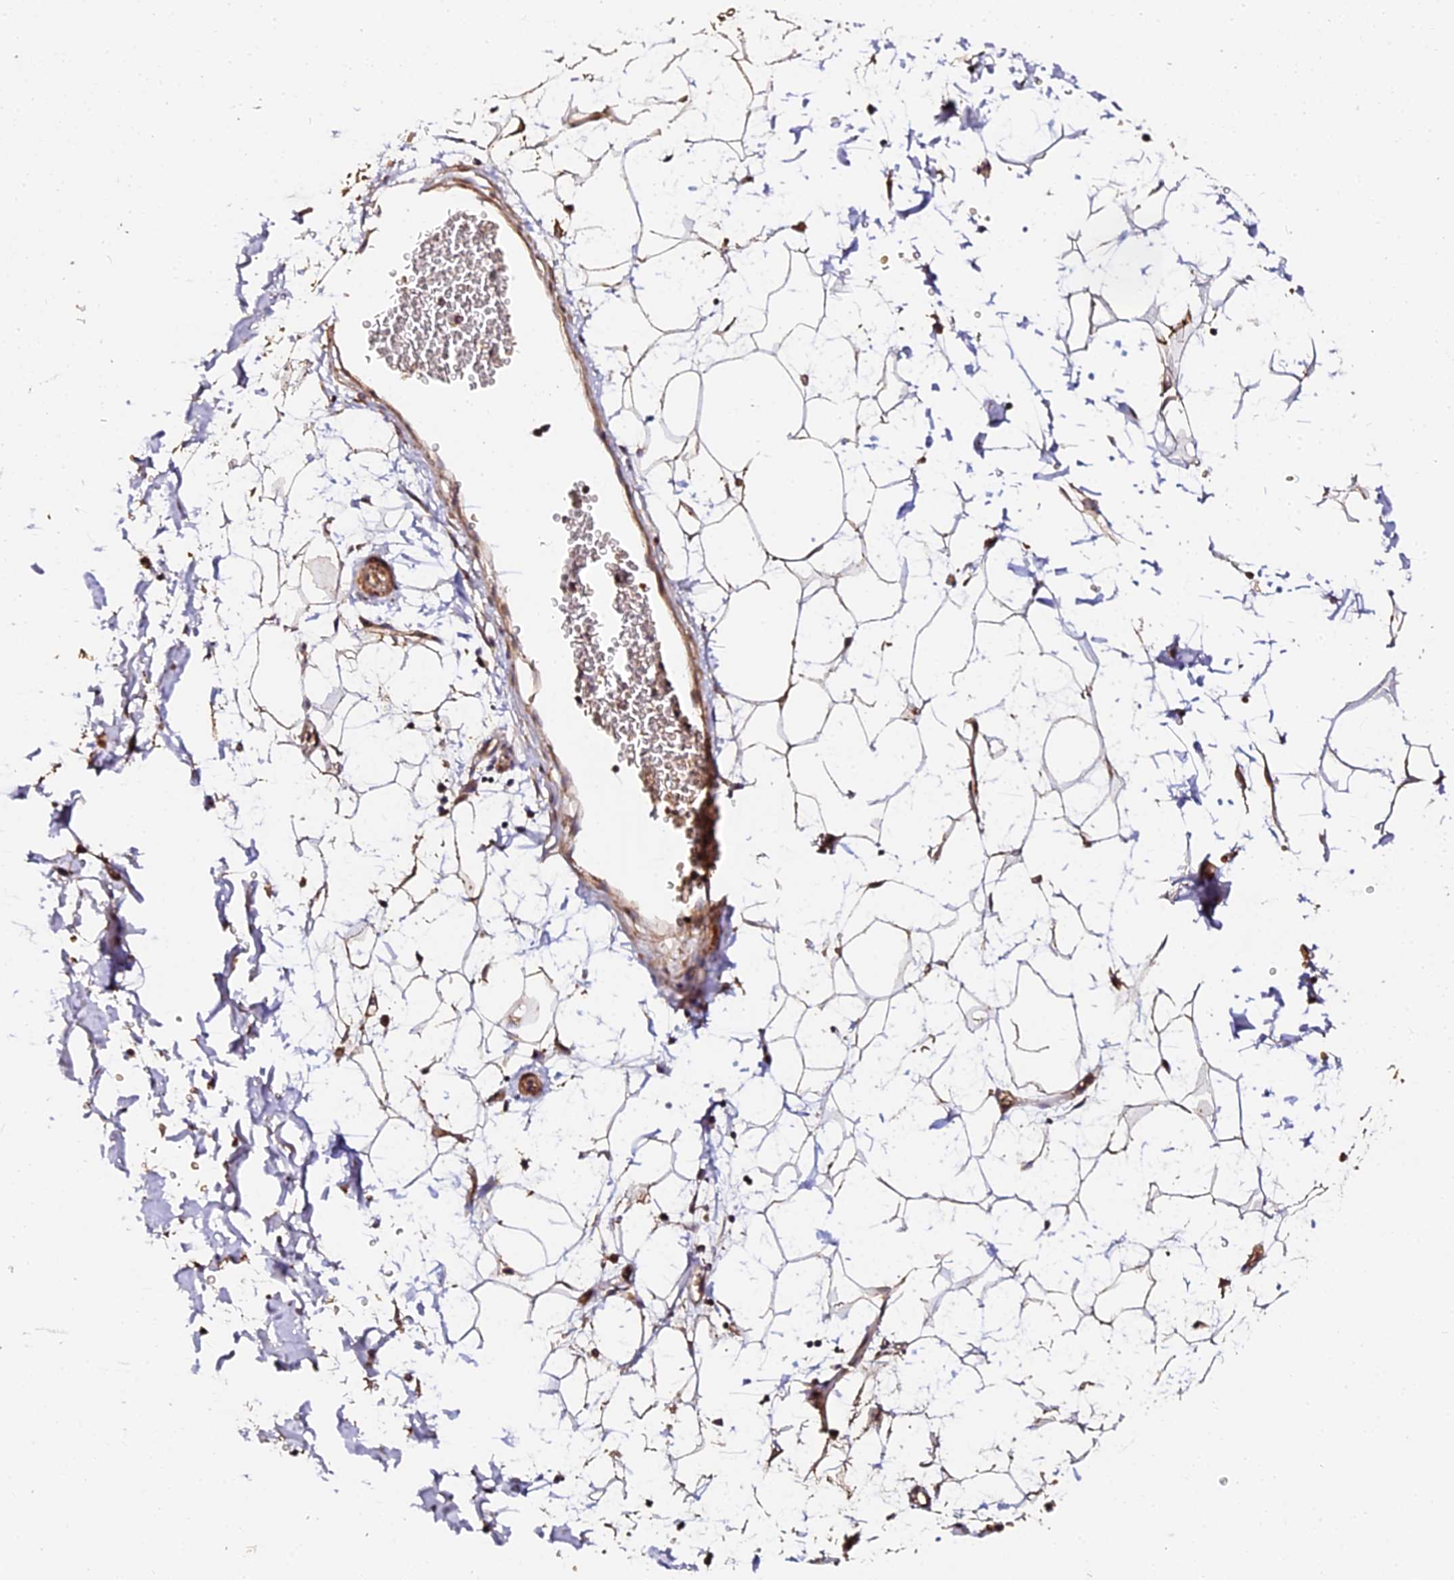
{"staining": {"intensity": "moderate", "quantity": ">75%", "location": "cytoplasmic/membranous"}, "tissue": "adipose tissue", "cell_type": "Adipocytes", "image_type": "normal", "snomed": [{"axis": "morphology", "description": "Normal tissue, NOS"}, {"axis": "topography", "description": "Soft tissue"}], "caption": "Normal adipose tissue reveals moderate cytoplasmic/membranous staining in about >75% of adipocytes, visualized by immunohistochemistry.", "gene": "TDO2", "patient": {"sex": "male", "age": 72}}